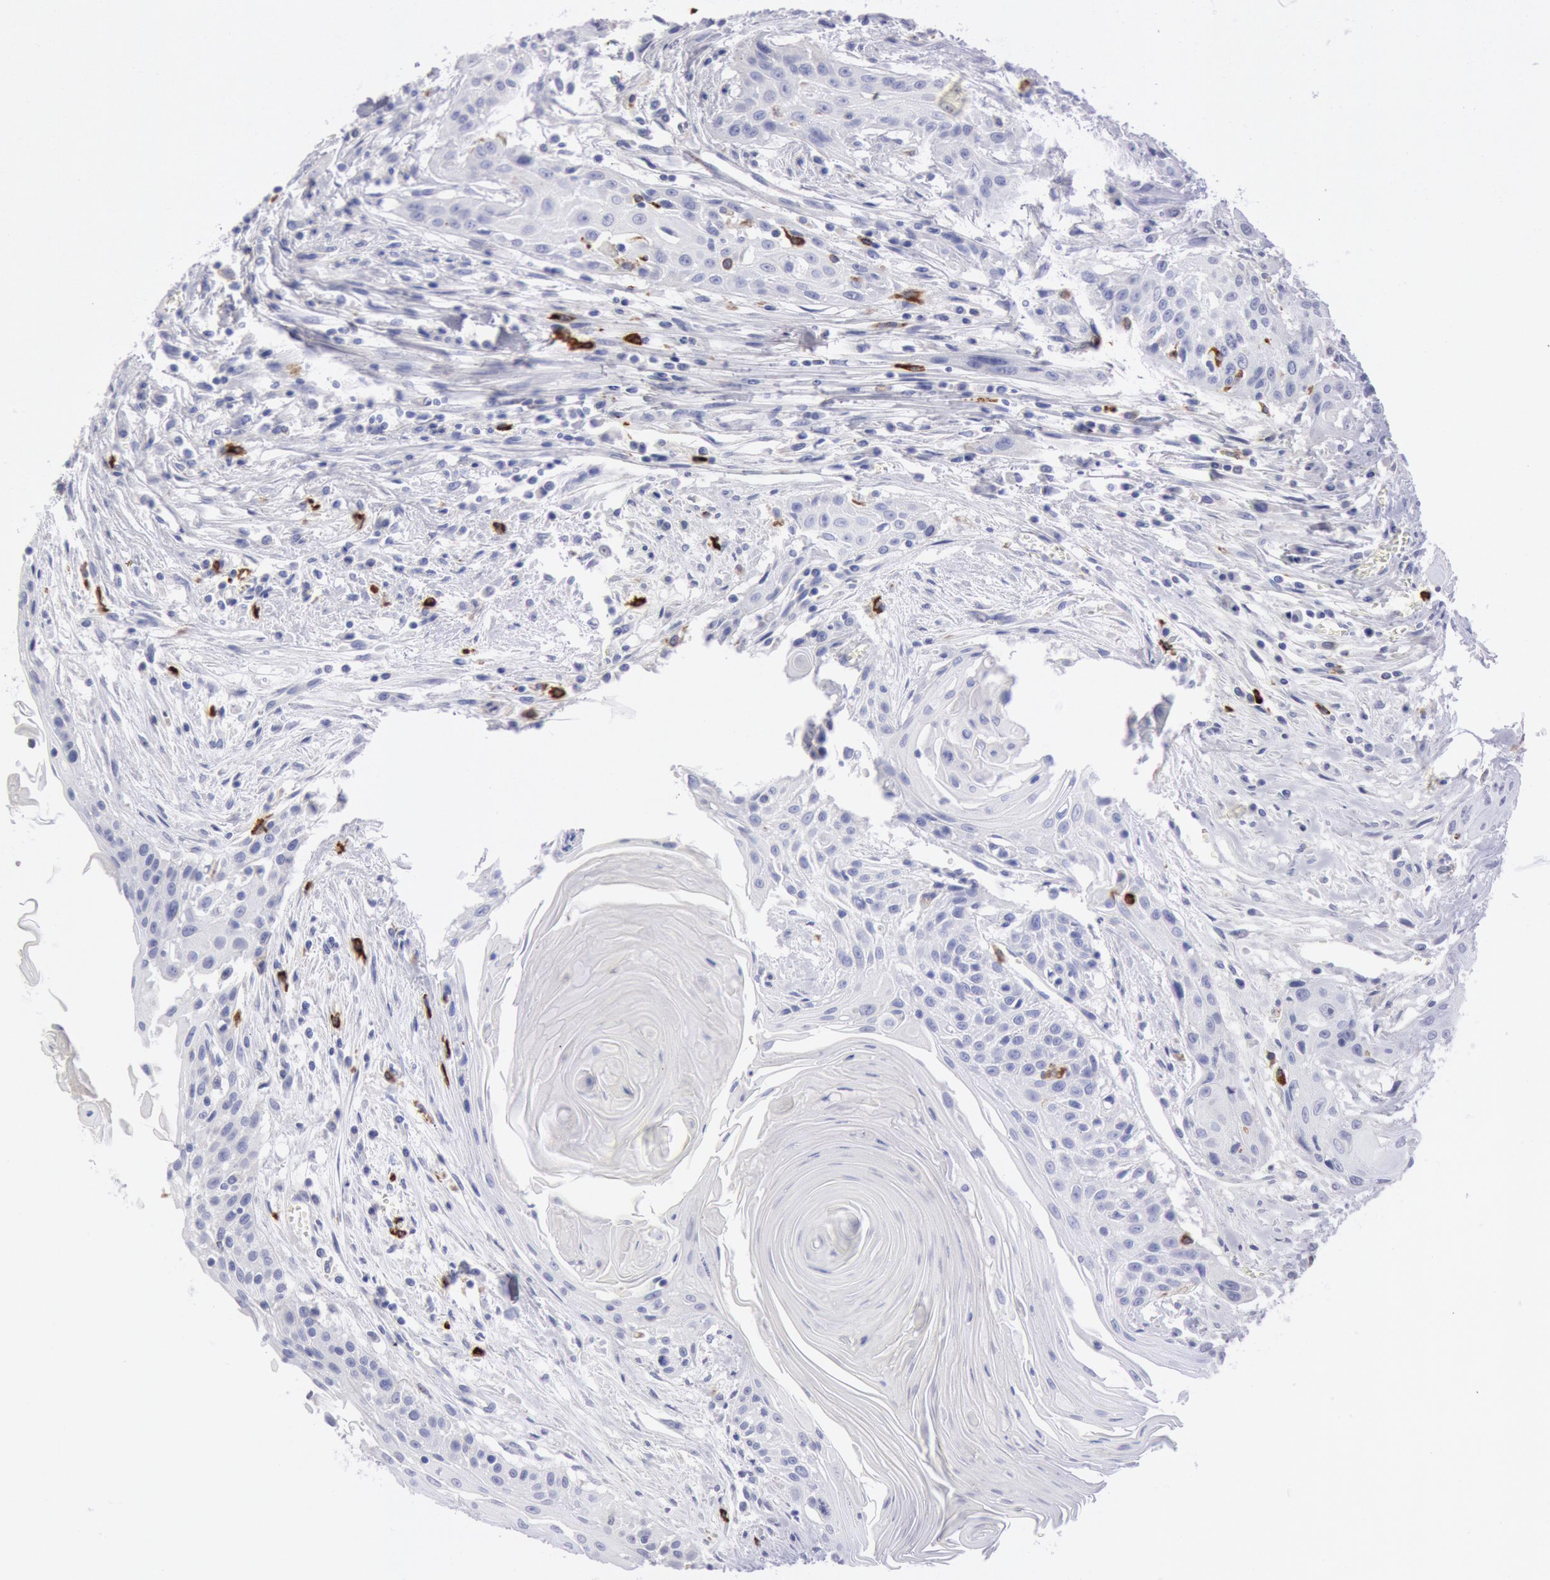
{"staining": {"intensity": "negative", "quantity": "none", "location": "none"}, "tissue": "head and neck cancer", "cell_type": "Tumor cells", "image_type": "cancer", "snomed": [{"axis": "morphology", "description": "Squamous cell carcinoma, NOS"}, {"axis": "morphology", "description": "Squamous cell carcinoma, metastatic, NOS"}, {"axis": "topography", "description": "Lymph node"}, {"axis": "topography", "description": "Salivary gland"}, {"axis": "topography", "description": "Head-Neck"}], "caption": "DAB immunohistochemical staining of human head and neck cancer (metastatic squamous cell carcinoma) shows no significant staining in tumor cells.", "gene": "FCN1", "patient": {"sex": "female", "age": 74}}